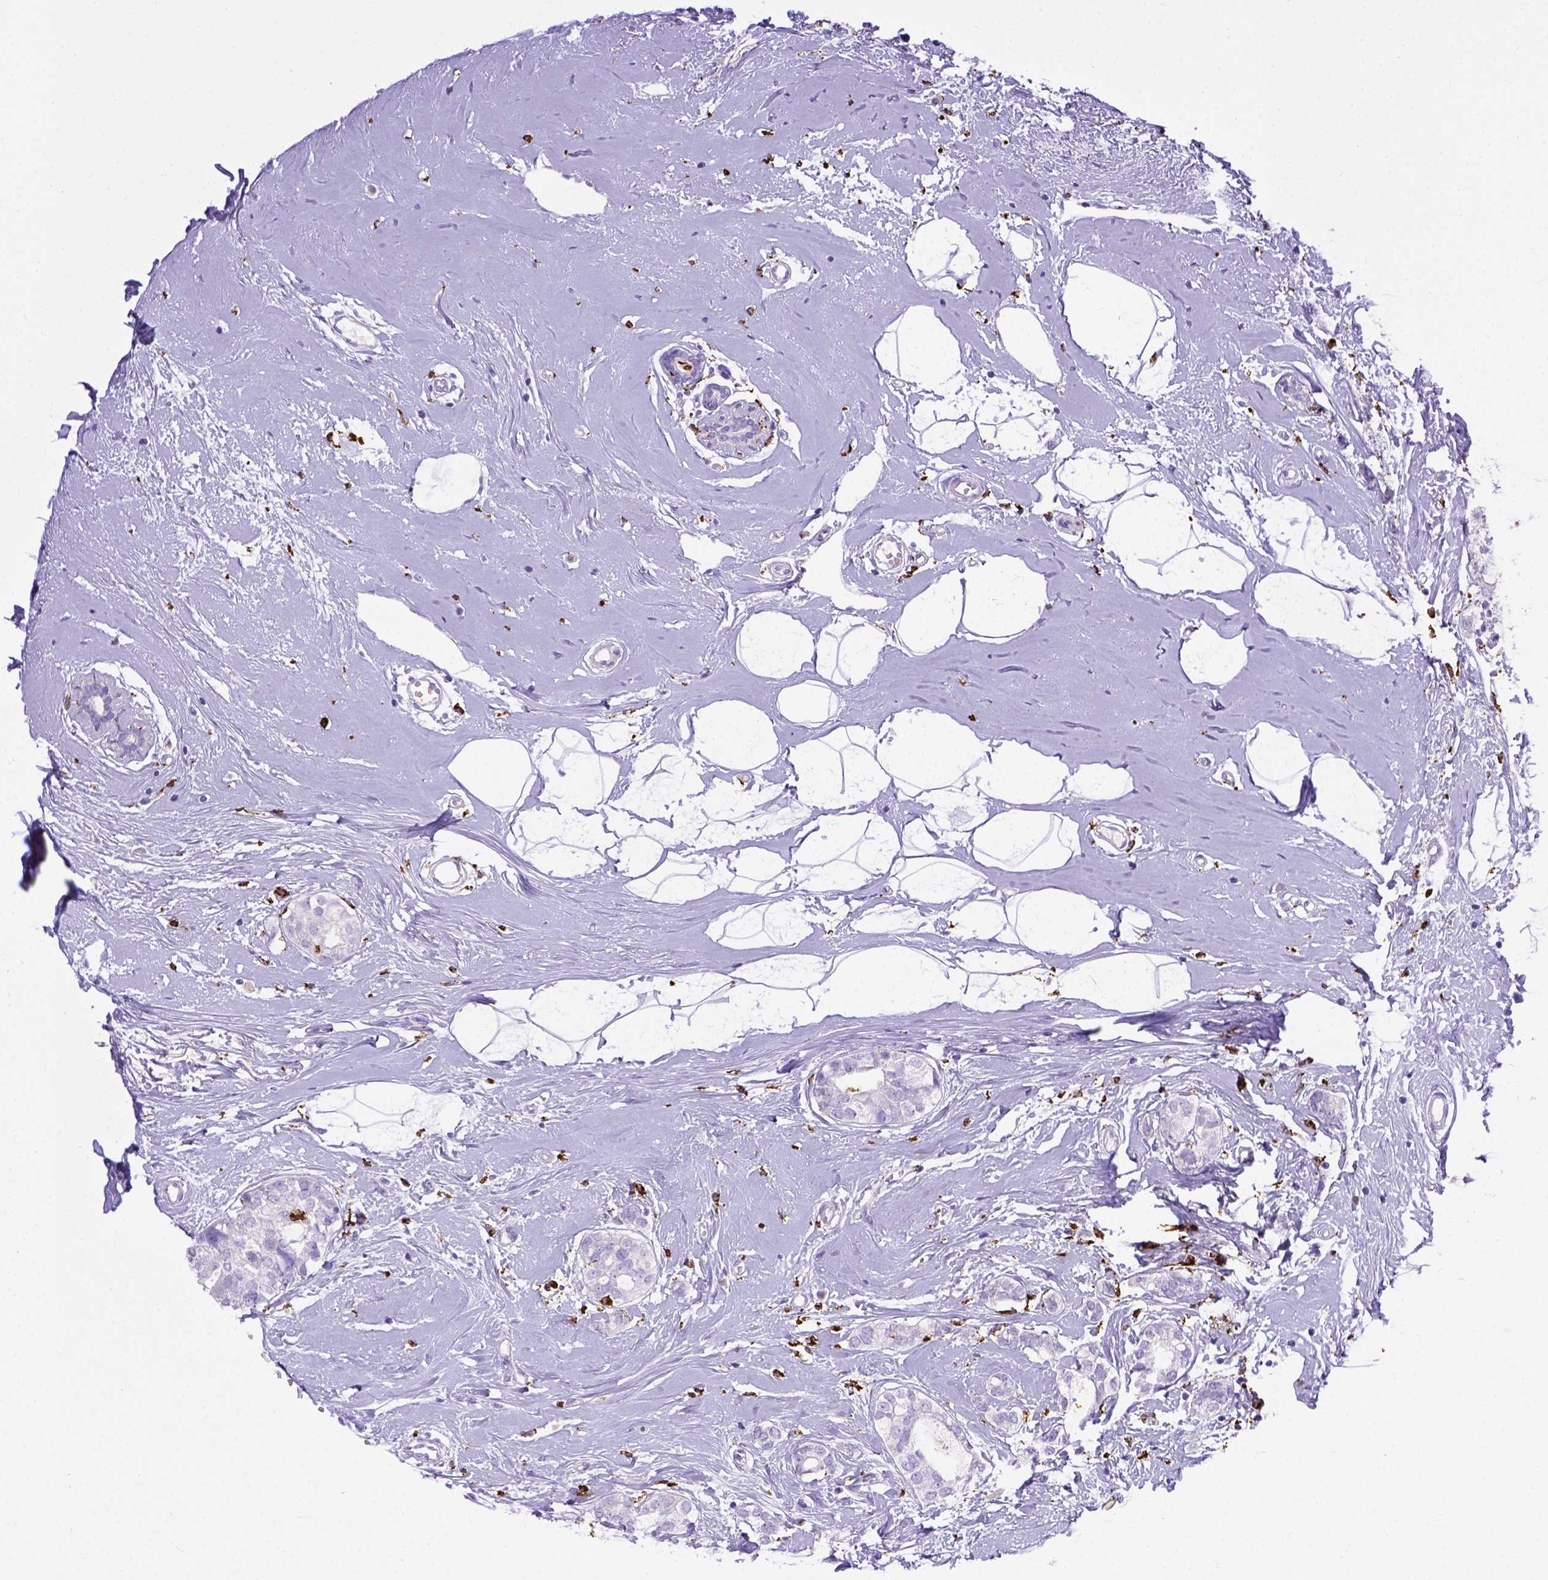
{"staining": {"intensity": "negative", "quantity": "none", "location": "none"}, "tissue": "breast cancer", "cell_type": "Tumor cells", "image_type": "cancer", "snomed": [{"axis": "morphology", "description": "Duct carcinoma"}, {"axis": "topography", "description": "Breast"}], "caption": "An IHC image of infiltrating ductal carcinoma (breast) is shown. There is no staining in tumor cells of infiltrating ductal carcinoma (breast).", "gene": "CD68", "patient": {"sex": "female", "age": 40}}